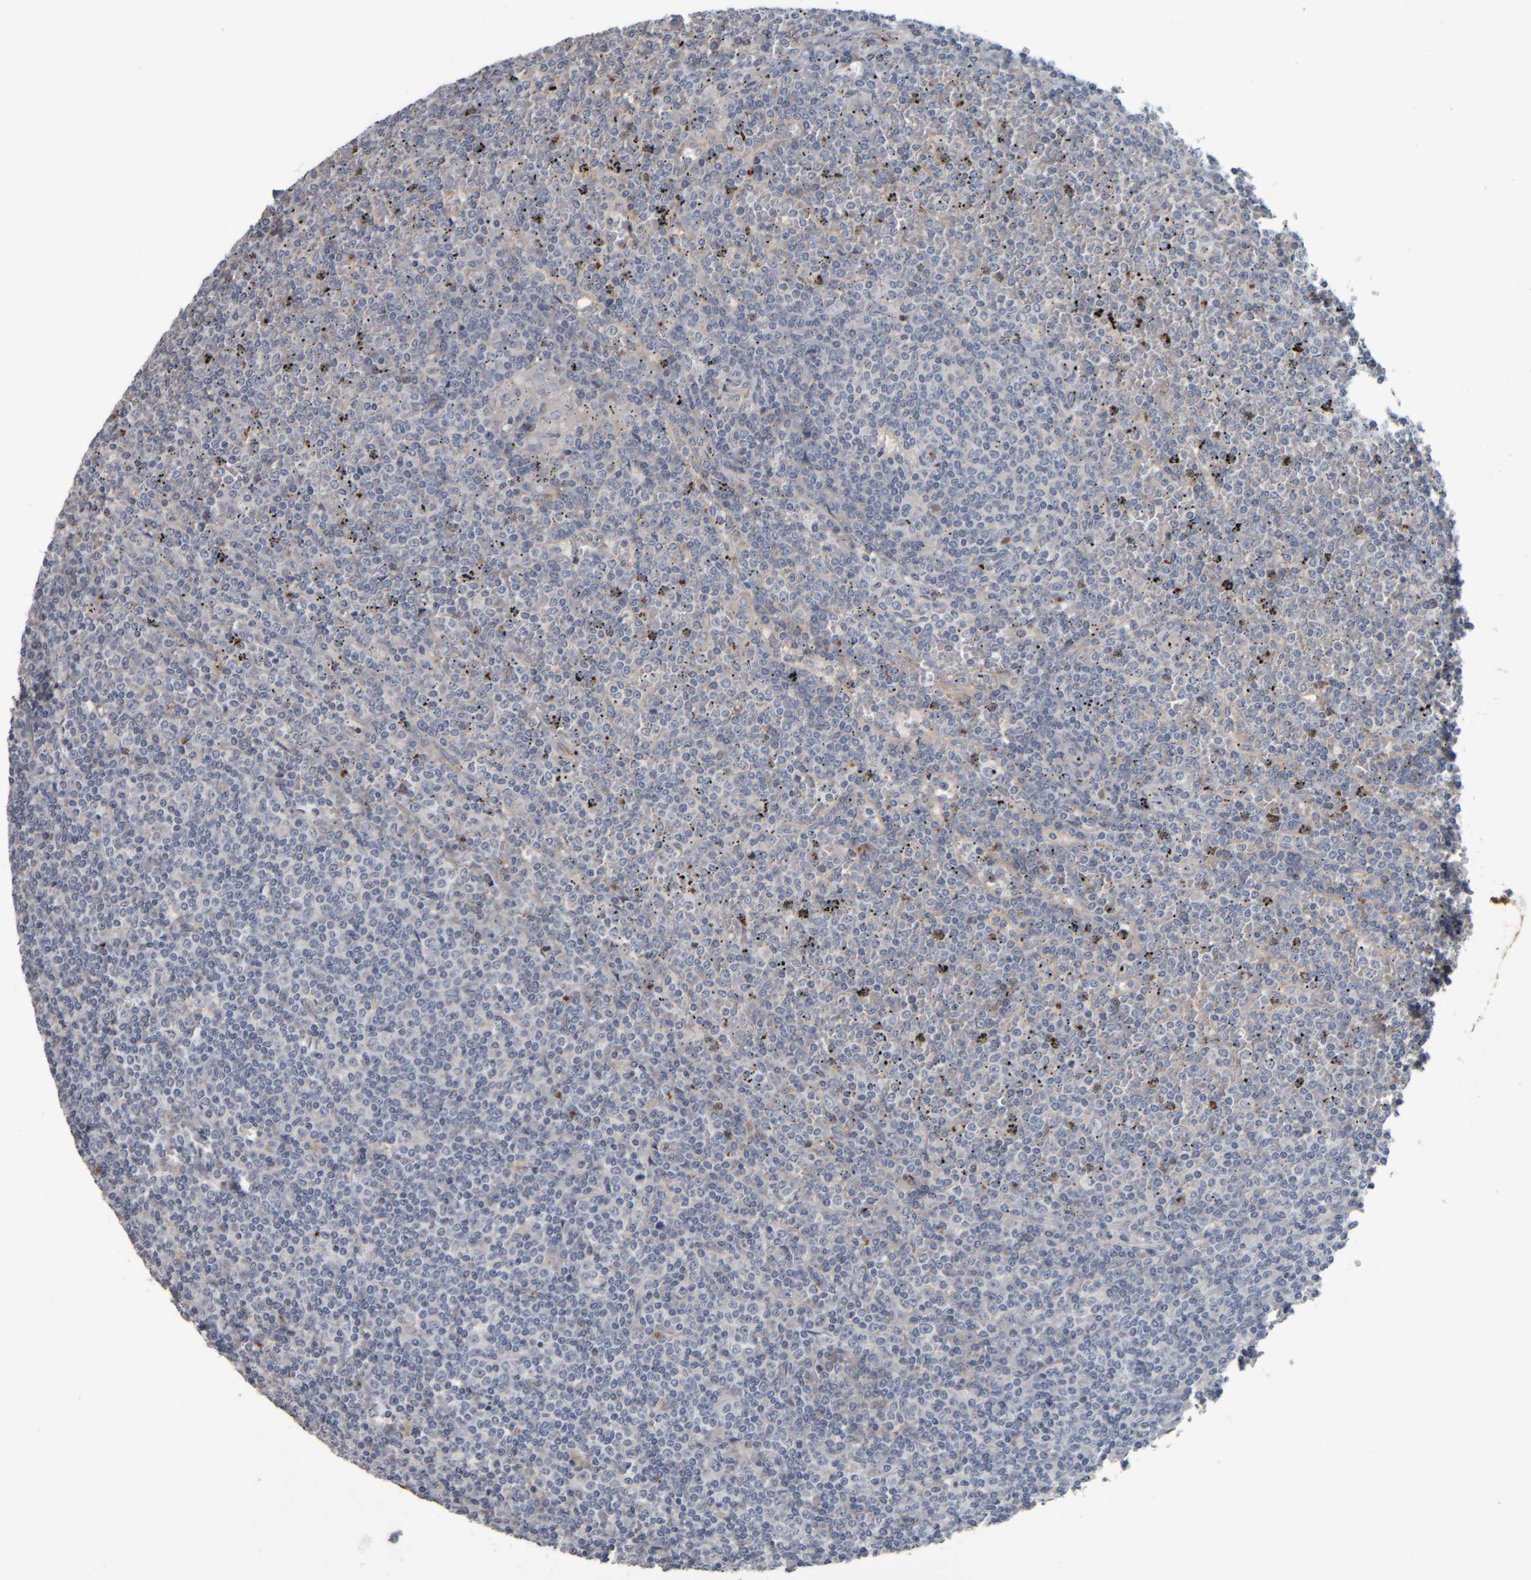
{"staining": {"intensity": "negative", "quantity": "none", "location": "none"}, "tissue": "lymphoma", "cell_type": "Tumor cells", "image_type": "cancer", "snomed": [{"axis": "morphology", "description": "Malignant lymphoma, non-Hodgkin's type, Low grade"}, {"axis": "topography", "description": "Spleen"}], "caption": "Tumor cells show no significant protein expression in lymphoma. (DAB immunohistochemistry (IHC), high magnification).", "gene": "CAVIN4", "patient": {"sex": "female", "age": 19}}